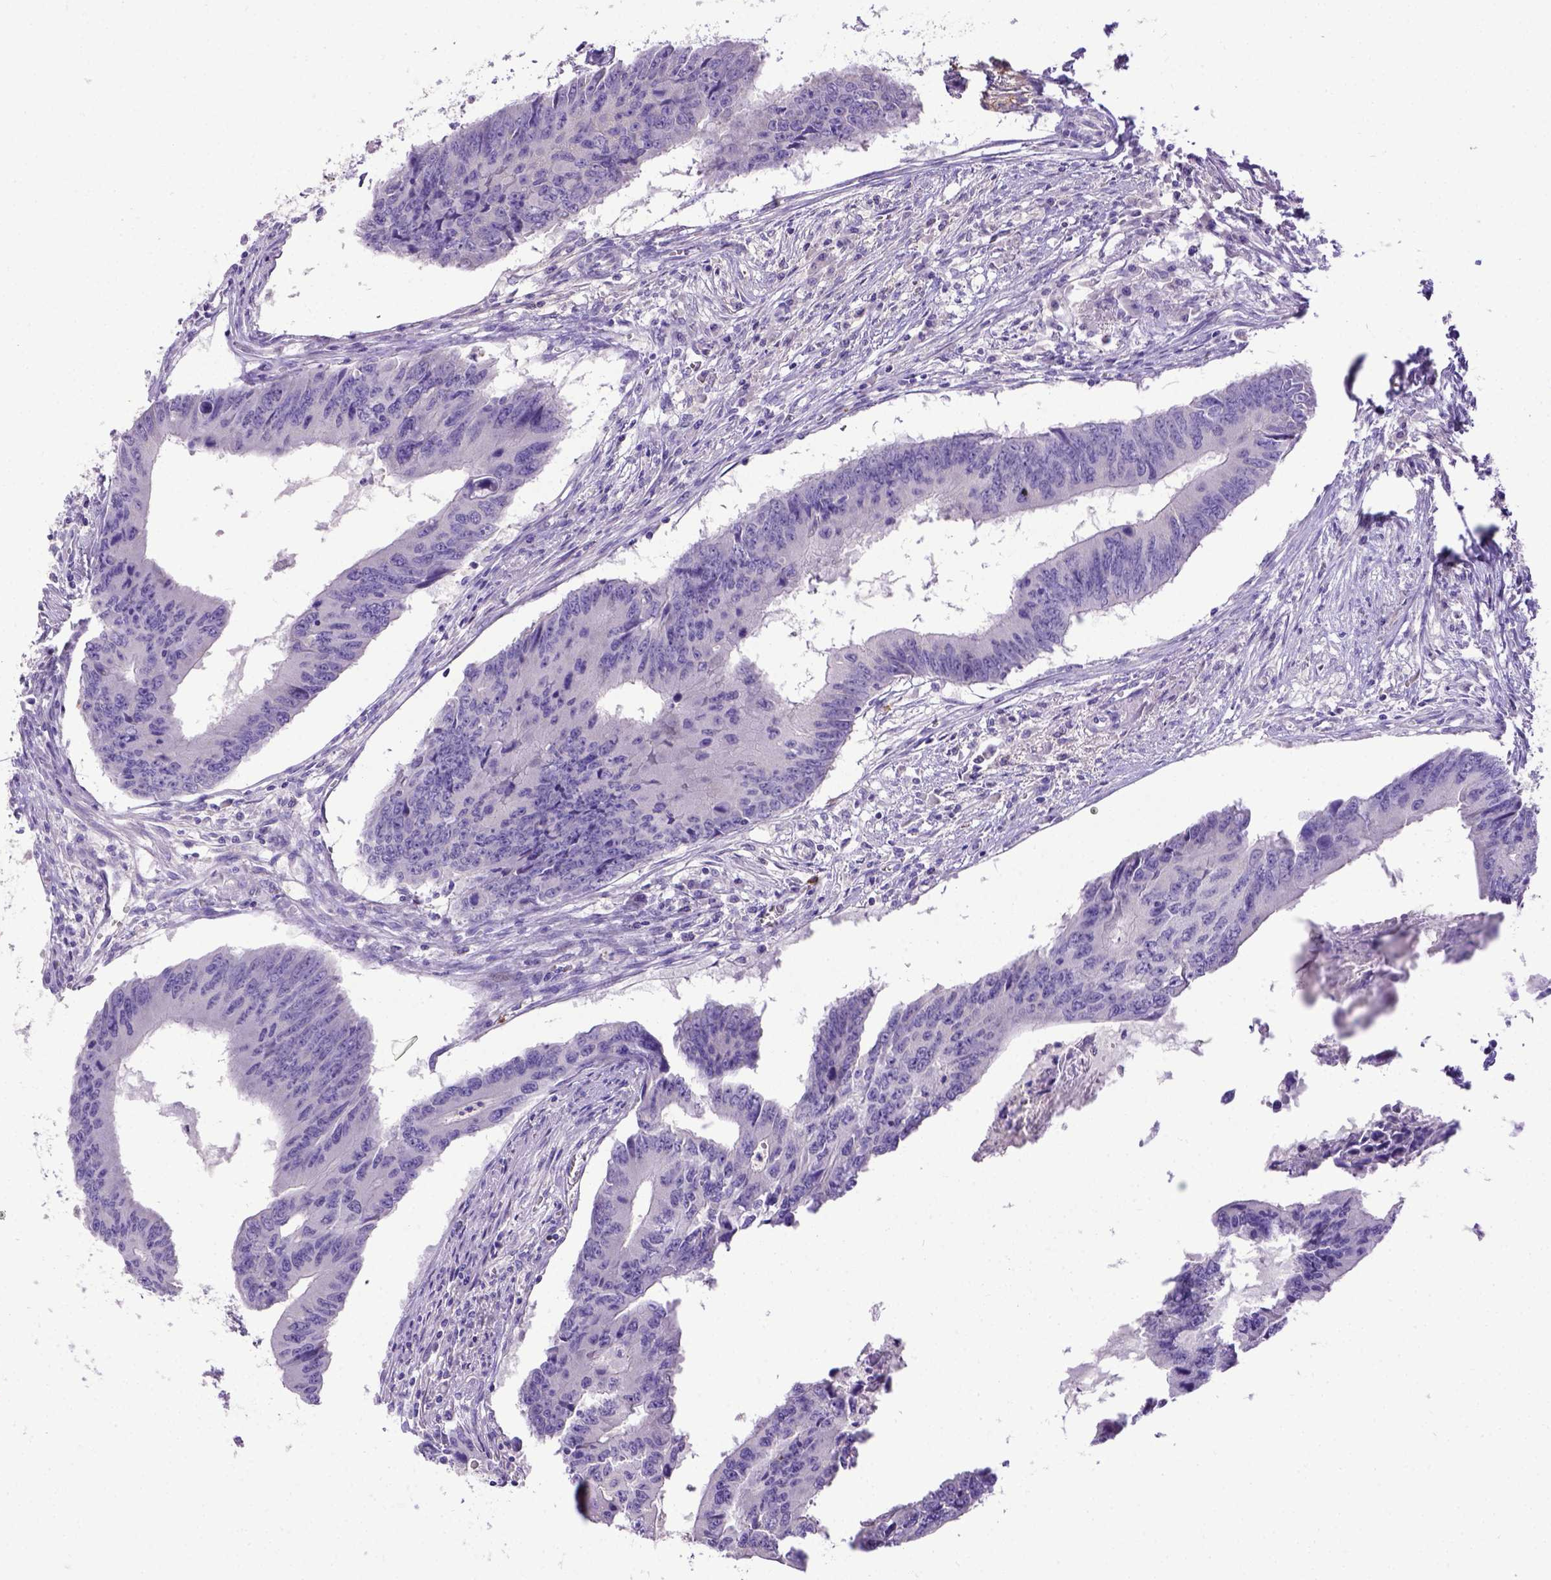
{"staining": {"intensity": "negative", "quantity": "none", "location": "none"}, "tissue": "colorectal cancer", "cell_type": "Tumor cells", "image_type": "cancer", "snomed": [{"axis": "morphology", "description": "Adenocarcinoma, NOS"}, {"axis": "topography", "description": "Colon"}], "caption": "Colorectal cancer stained for a protein using IHC reveals no positivity tumor cells.", "gene": "B3GAT1", "patient": {"sex": "male", "age": 53}}